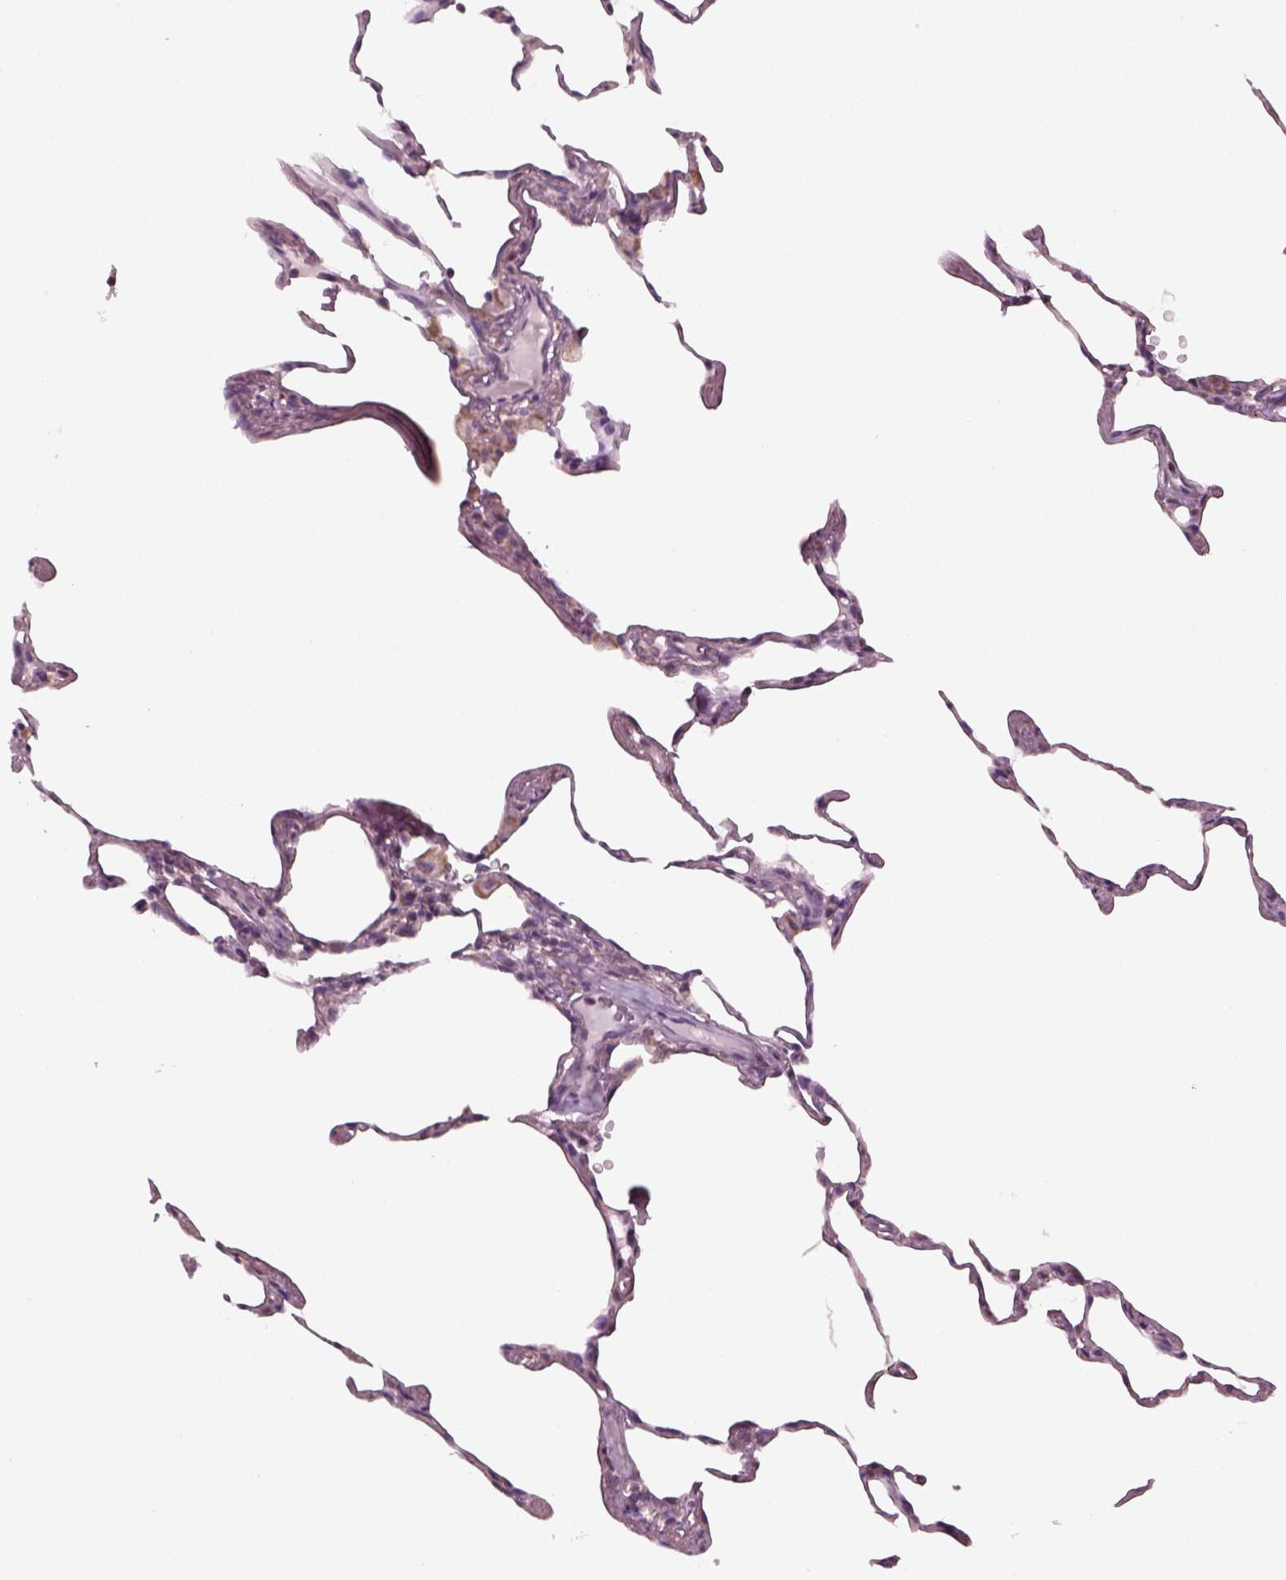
{"staining": {"intensity": "negative", "quantity": "none", "location": "none"}, "tissue": "lung", "cell_type": "Alveolar cells", "image_type": "normal", "snomed": [{"axis": "morphology", "description": "Normal tissue, NOS"}, {"axis": "topography", "description": "Lung"}], "caption": "High power microscopy photomicrograph of an immunohistochemistry image of benign lung, revealing no significant staining in alveolar cells.", "gene": "SPATA7", "patient": {"sex": "female", "age": 57}}